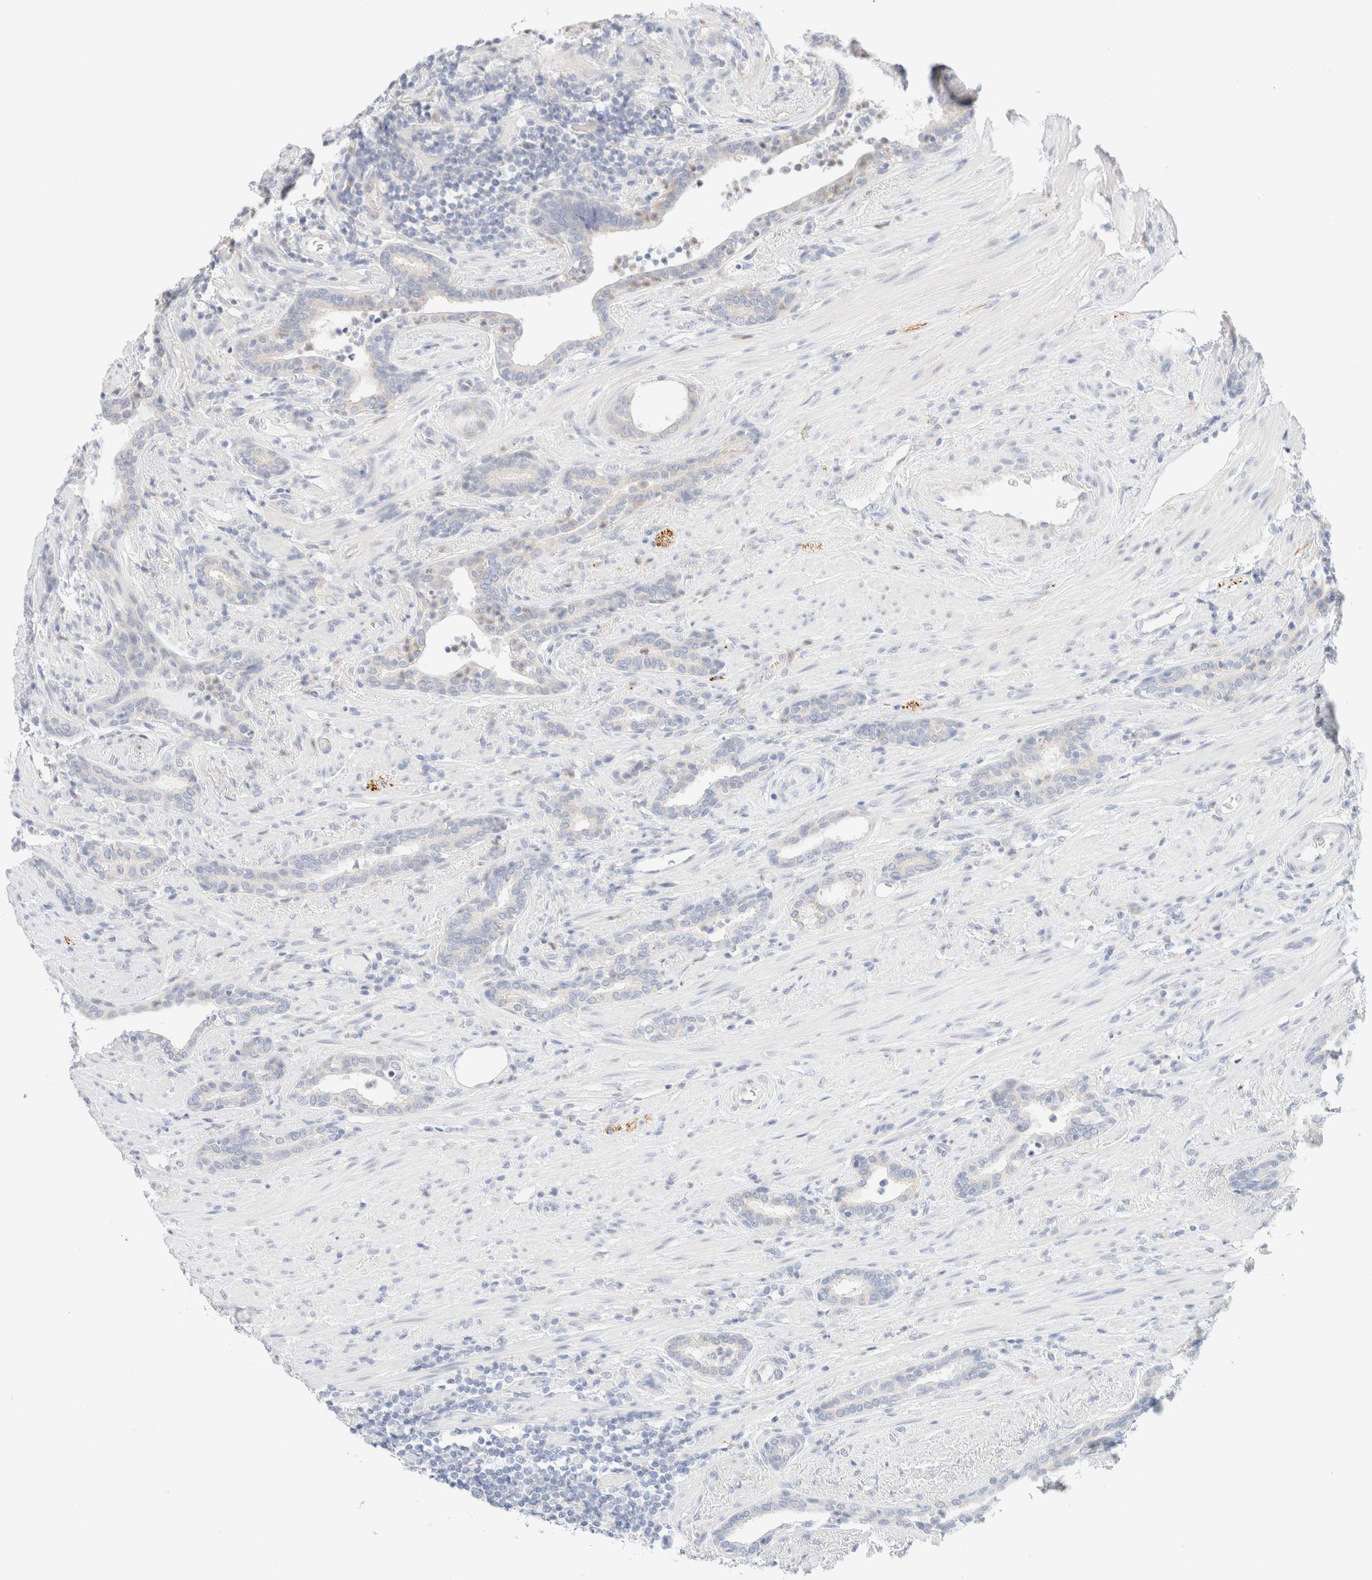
{"staining": {"intensity": "weak", "quantity": "<25%", "location": "cytoplasmic/membranous"}, "tissue": "prostate cancer", "cell_type": "Tumor cells", "image_type": "cancer", "snomed": [{"axis": "morphology", "description": "Adenocarcinoma, High grade"}, {"axis": "topography", "description": "Prostate"}], "caption": "The image reveals no staining of tumor cells in prostate cancer (adenocarcinoma (high-grade)). (Brightfield microscopy of DAB (3,3'-diaminobenzidine) immunohistochemistry (IHC) at high magnification).", "gene": "UNC13B", "patient": {"sex": "male", "age": 71}}